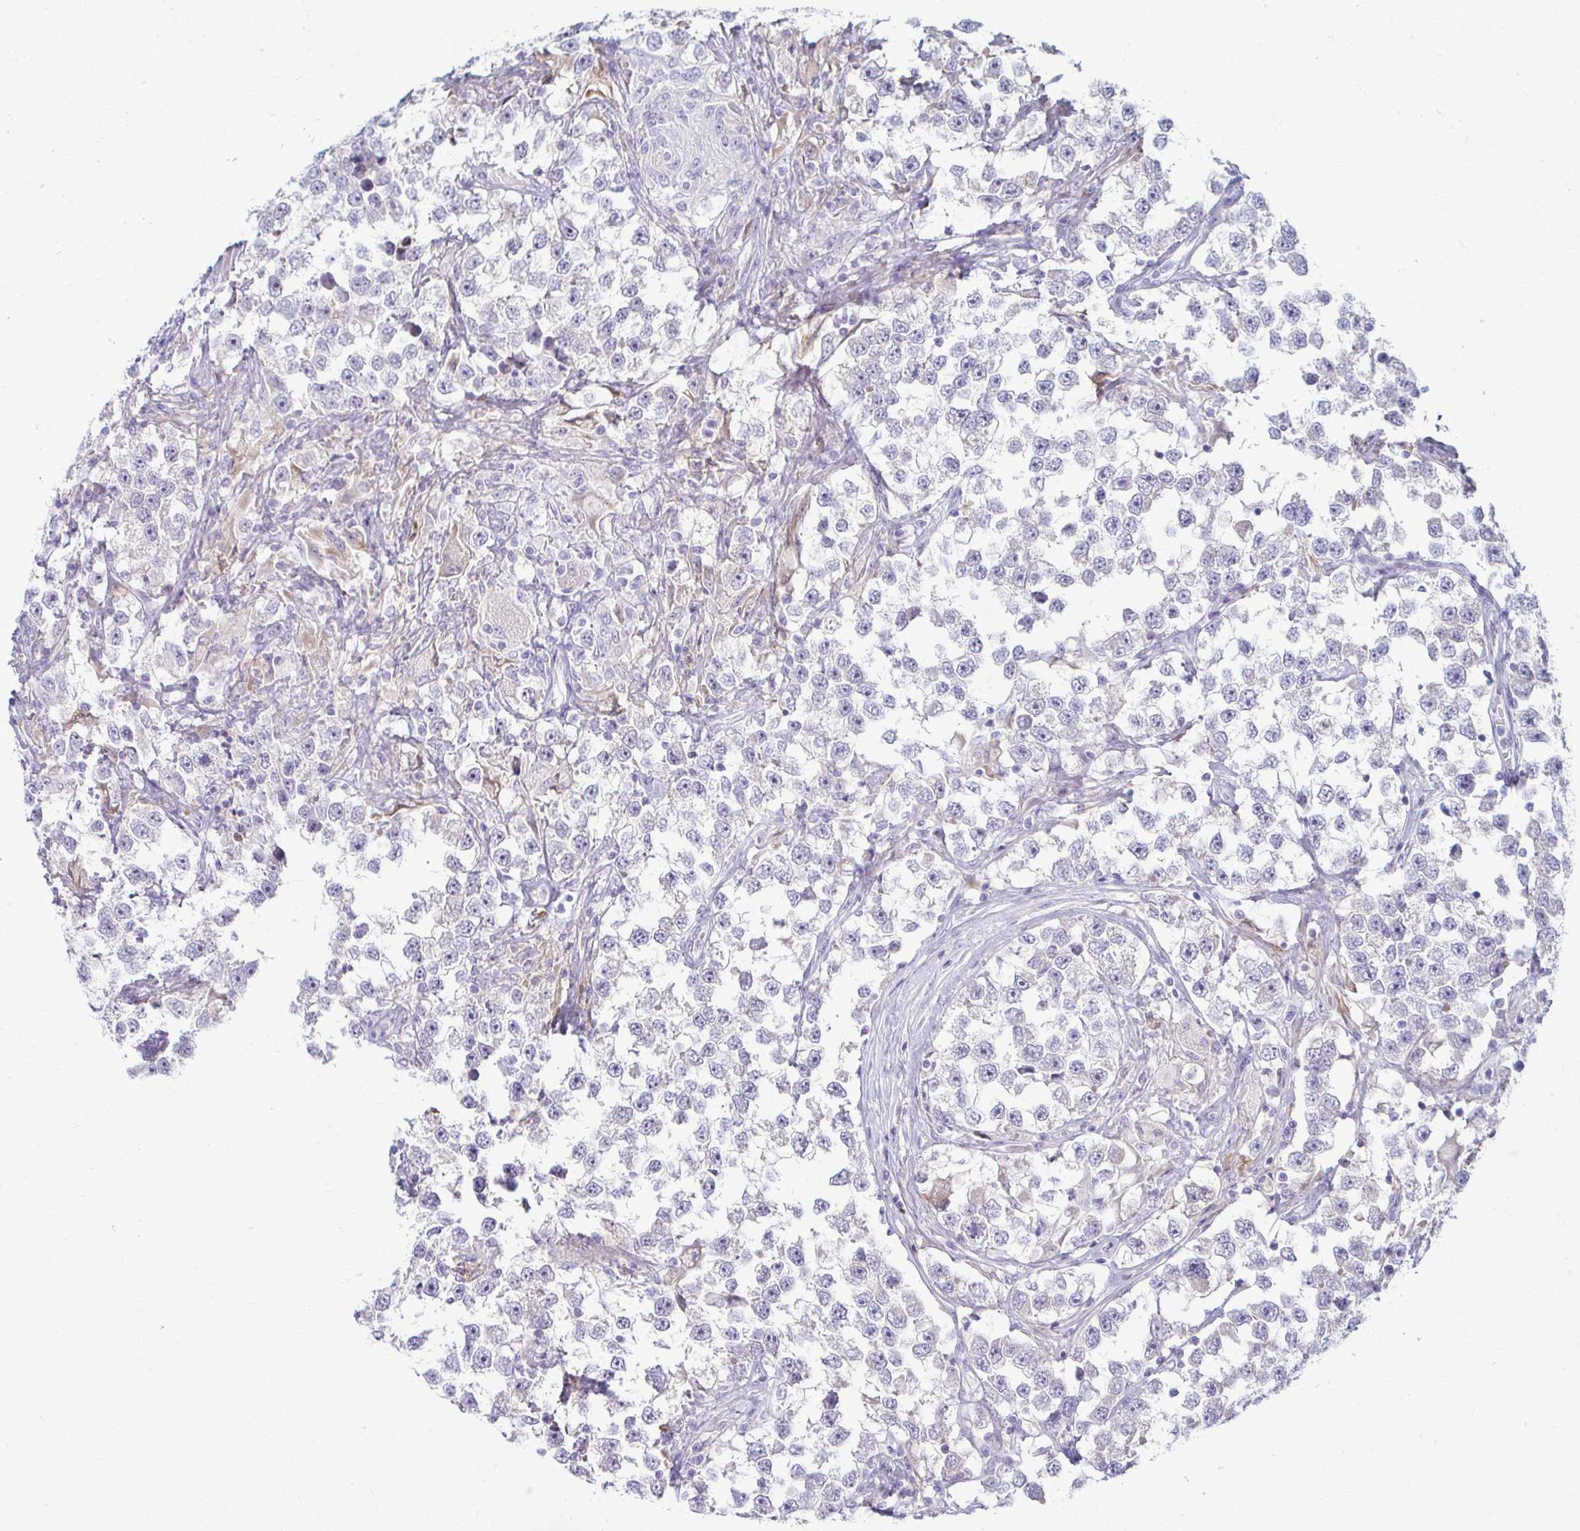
{"staining": {"intensity": "negative", "quantity": "none", "location": "none"}, "tissue": "testis cancer", "cell_type": "Tumor cells", "image_type": "cancer", "snomed": [{"axis": "morphology", "description": "Seminoma, NOS"}, {"axis": "topography", "description": "Testis"}], "caption": "A micrograph of human testis cancer is negative for staining in tumor cells.", "gene": "LDLRAP1", "patient": {"sex": "male", "age": 46}}